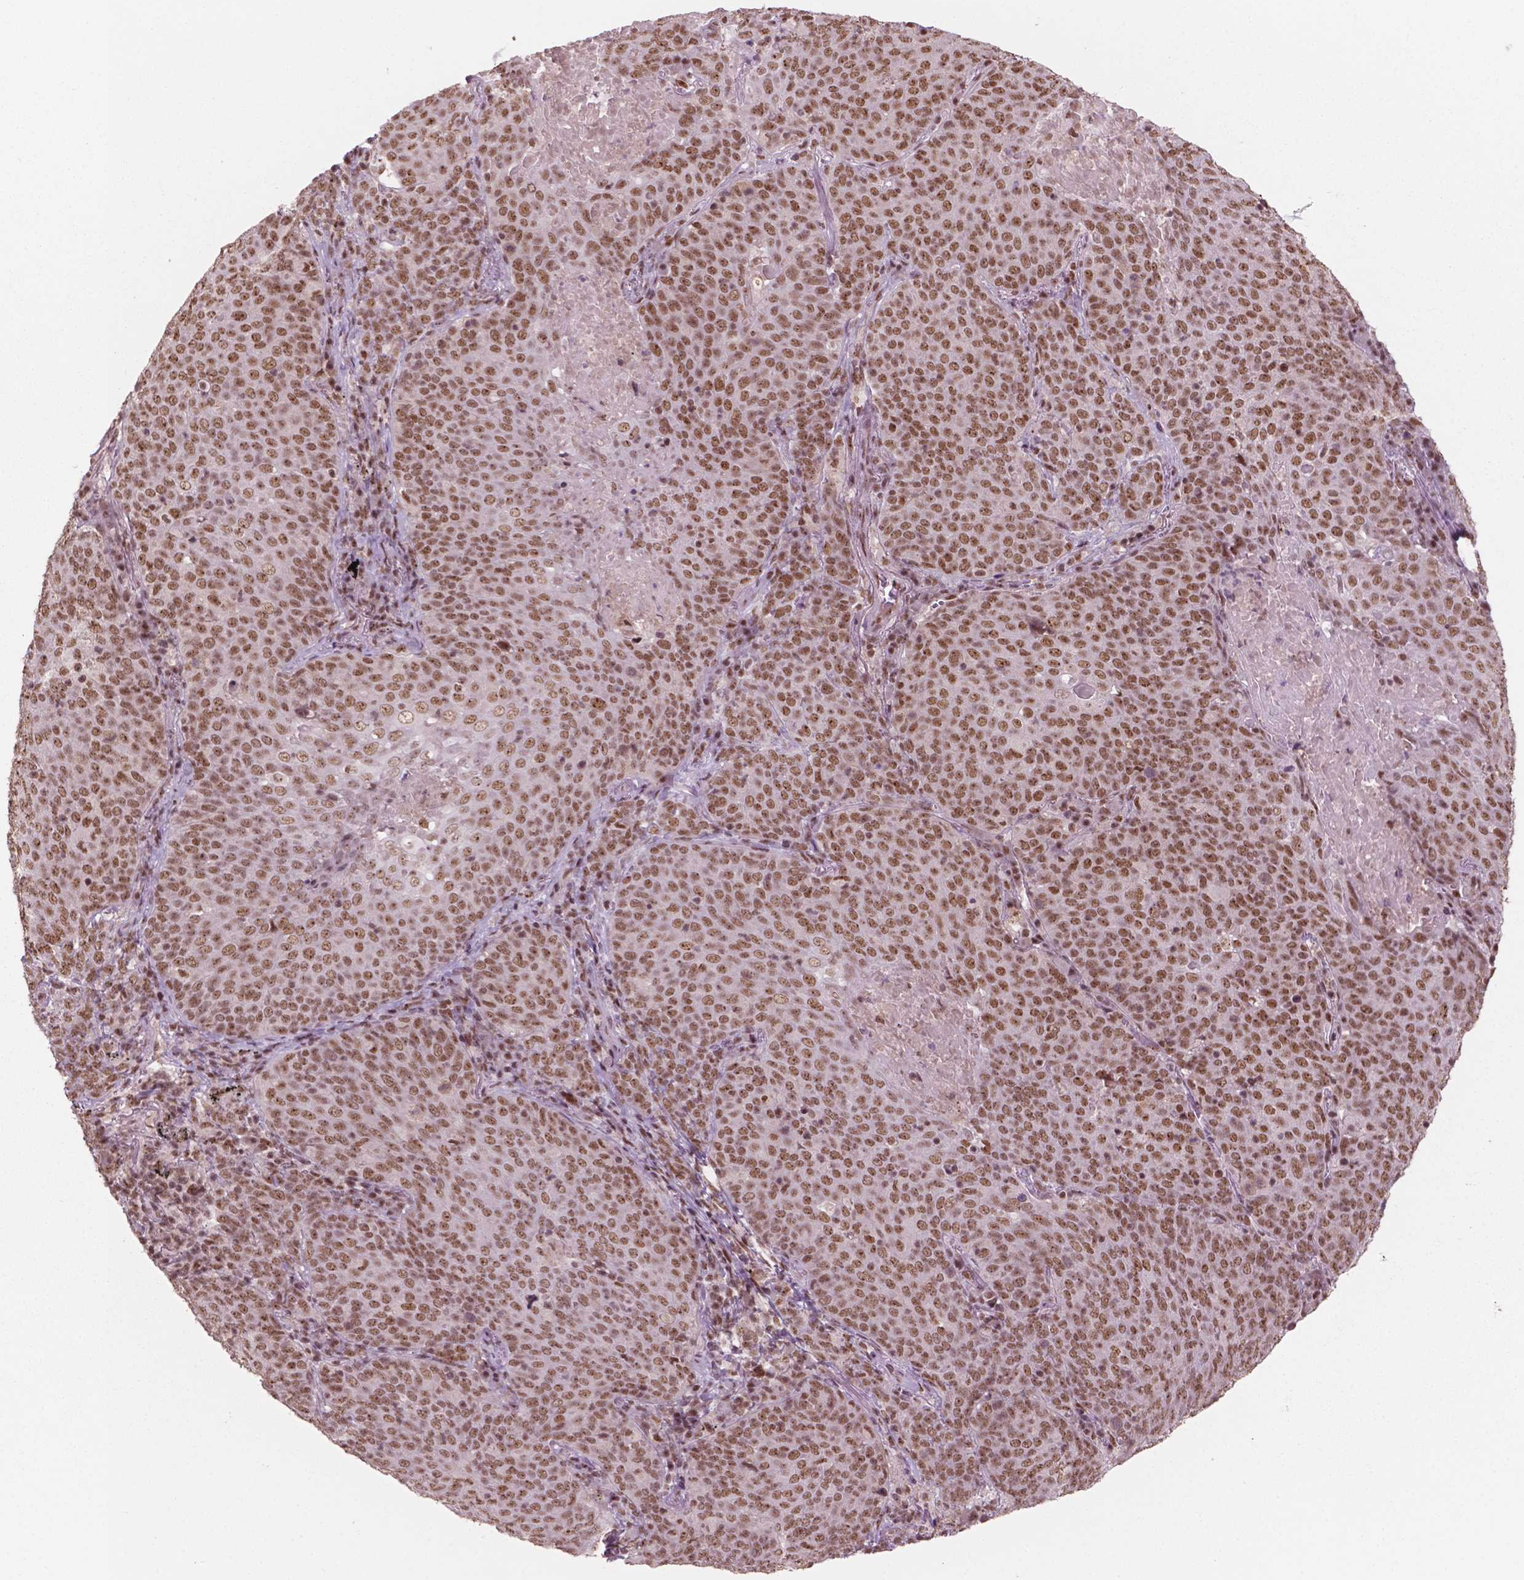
{"staining": {"intensity": "moderate", "quantity": ">75%", "location": "nuclear"}, "tissue": "lung cancer", "cell_type": "Tumor cells", "image_type": "cancer", "snomed": [{"axis": "morphology", "description": "Squamous cell carcinoma, NOS"}, {"axis": "topography", "description": "Lung"}], "caption": "IHC (DAB (3,3'-diaminobenzidine)) staining of lung squamous cell carcinoma reveals moderate nuclear protein positivity in approximately >75% of tumor cells. The staining is performed using DAB brown chromogen to label protein expression. The nuclei are counter-stained blue using hematoxylin.", "gene": "POLR2E", "patient": {"sex": "male", "age": 82}}